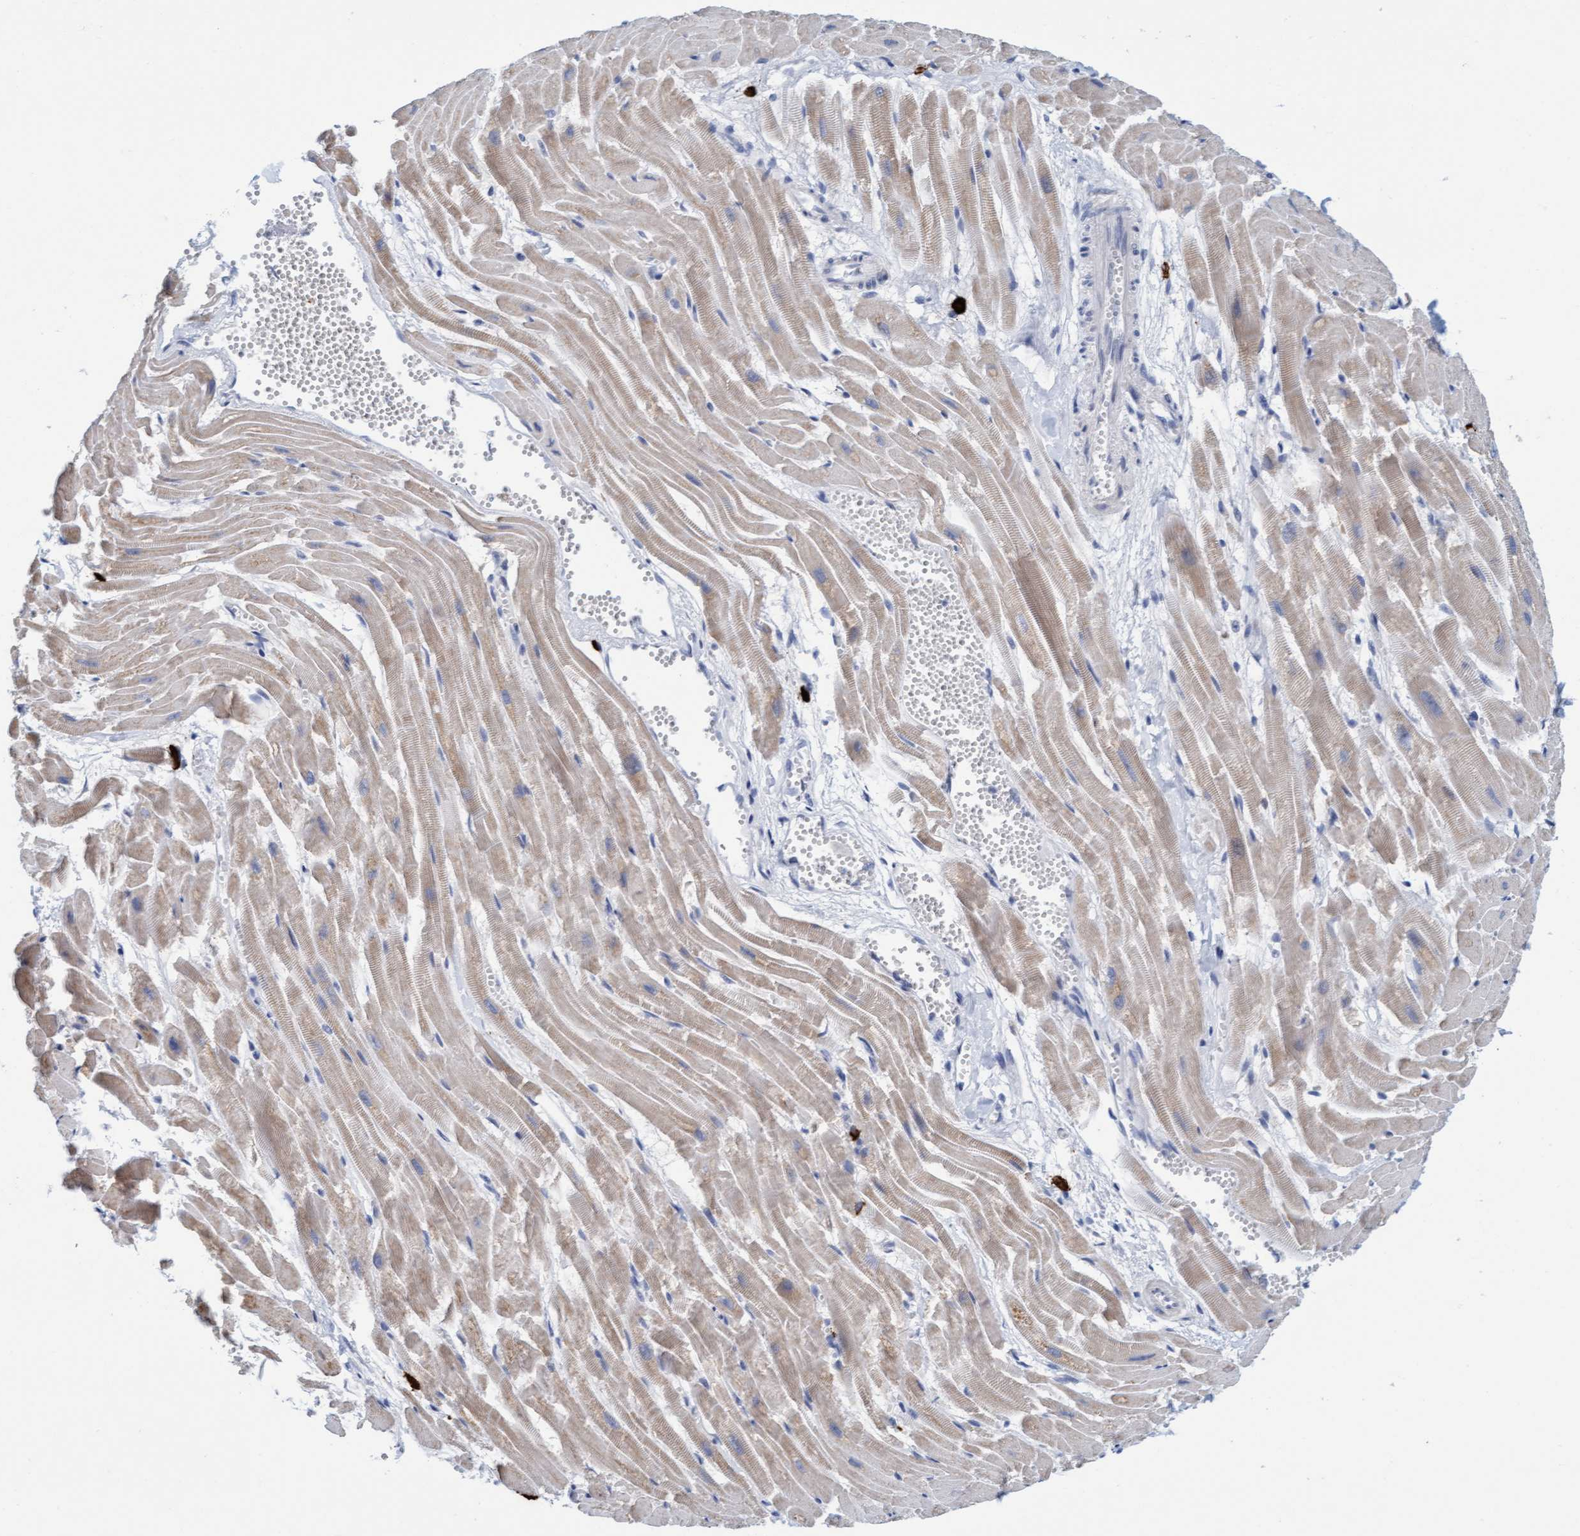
{"staining": {"intensity": "weak", "quantity": "25%-75%", "location": "cytoplasmic/membranous"}, "tissue": "heart muscle", "cell_type": "Cardiomyocytes", "image_type": "normal", "snomed": [{"axis": "morphology", "description": "Normal tissue, NOS"}, {"axis": "topography", "description": "Heart"}], "caption": "A brown stain highlights weak cytoplasmic/membranous staining of a protein in cardiomyocytes of normal heart muscle.", "gene": "CPA3", "patient": {"sex": "female", "age": 19}}